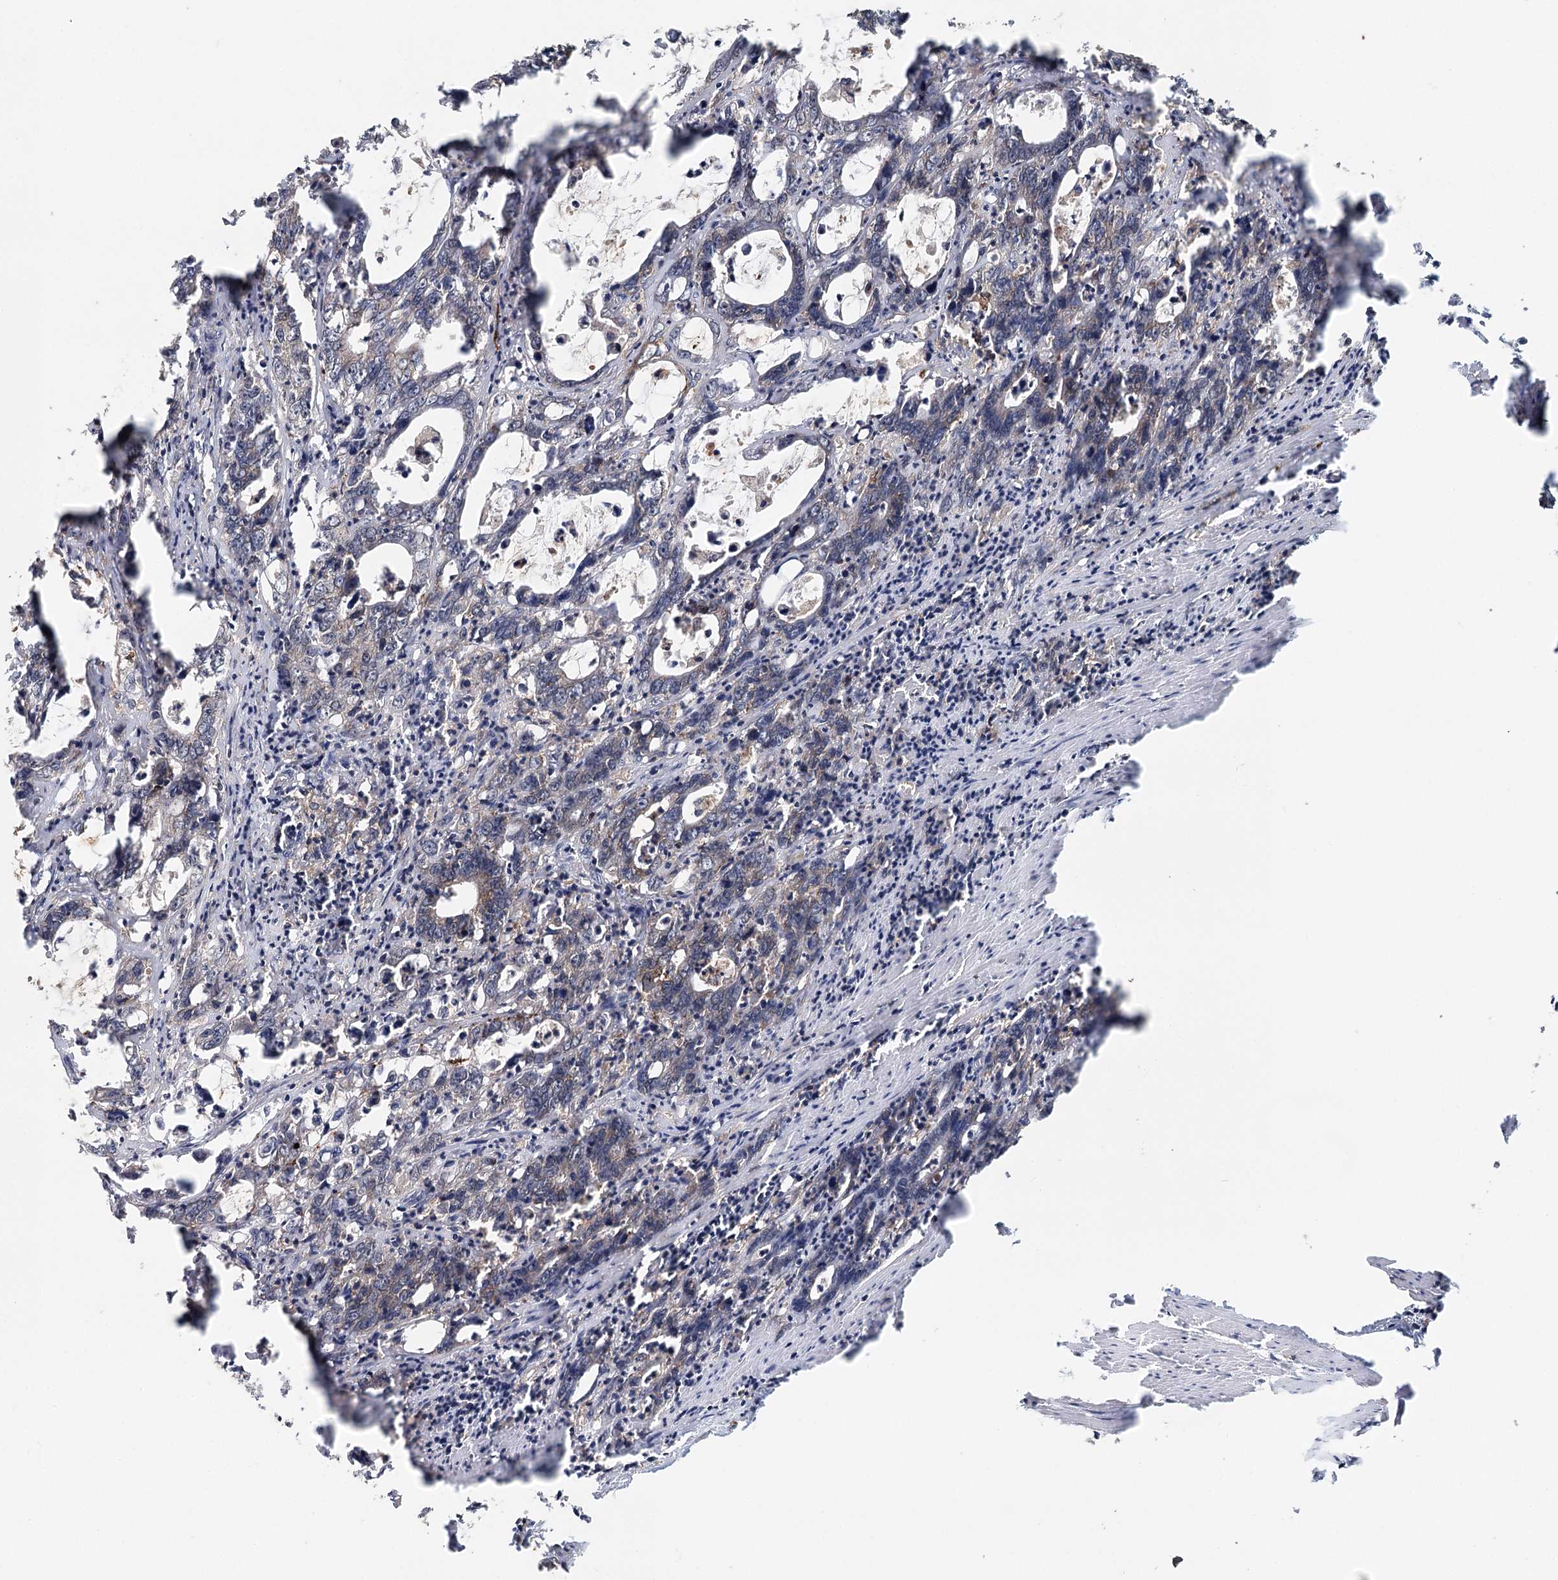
{"staining": {"intensity": "weak", "quantity": "25%-75%", "location": "cytoplasmic/membranous"}, "tissue": "colorectal cancer", "cell_type": "Tumor cells", "image_type": "cancer", "snomed": [{"axis": "morphology", "description": "Adenocarcinoma, NOS"}, {"axis": "topography", "description": "Colon"}], "caption": "A photomicrograph of colorectal adenocarcinoma stained for a protein displays weak cytoplasmic/membranous brown staining in tumor cells. (Stains: DAB (3,3'-diaminobenzidine) in brown, nuclei in blue, Microscopy: brightfield microscopy at high magnification).", "gene": "RNF111", "patient": {"sex": "female", "age": 75}}